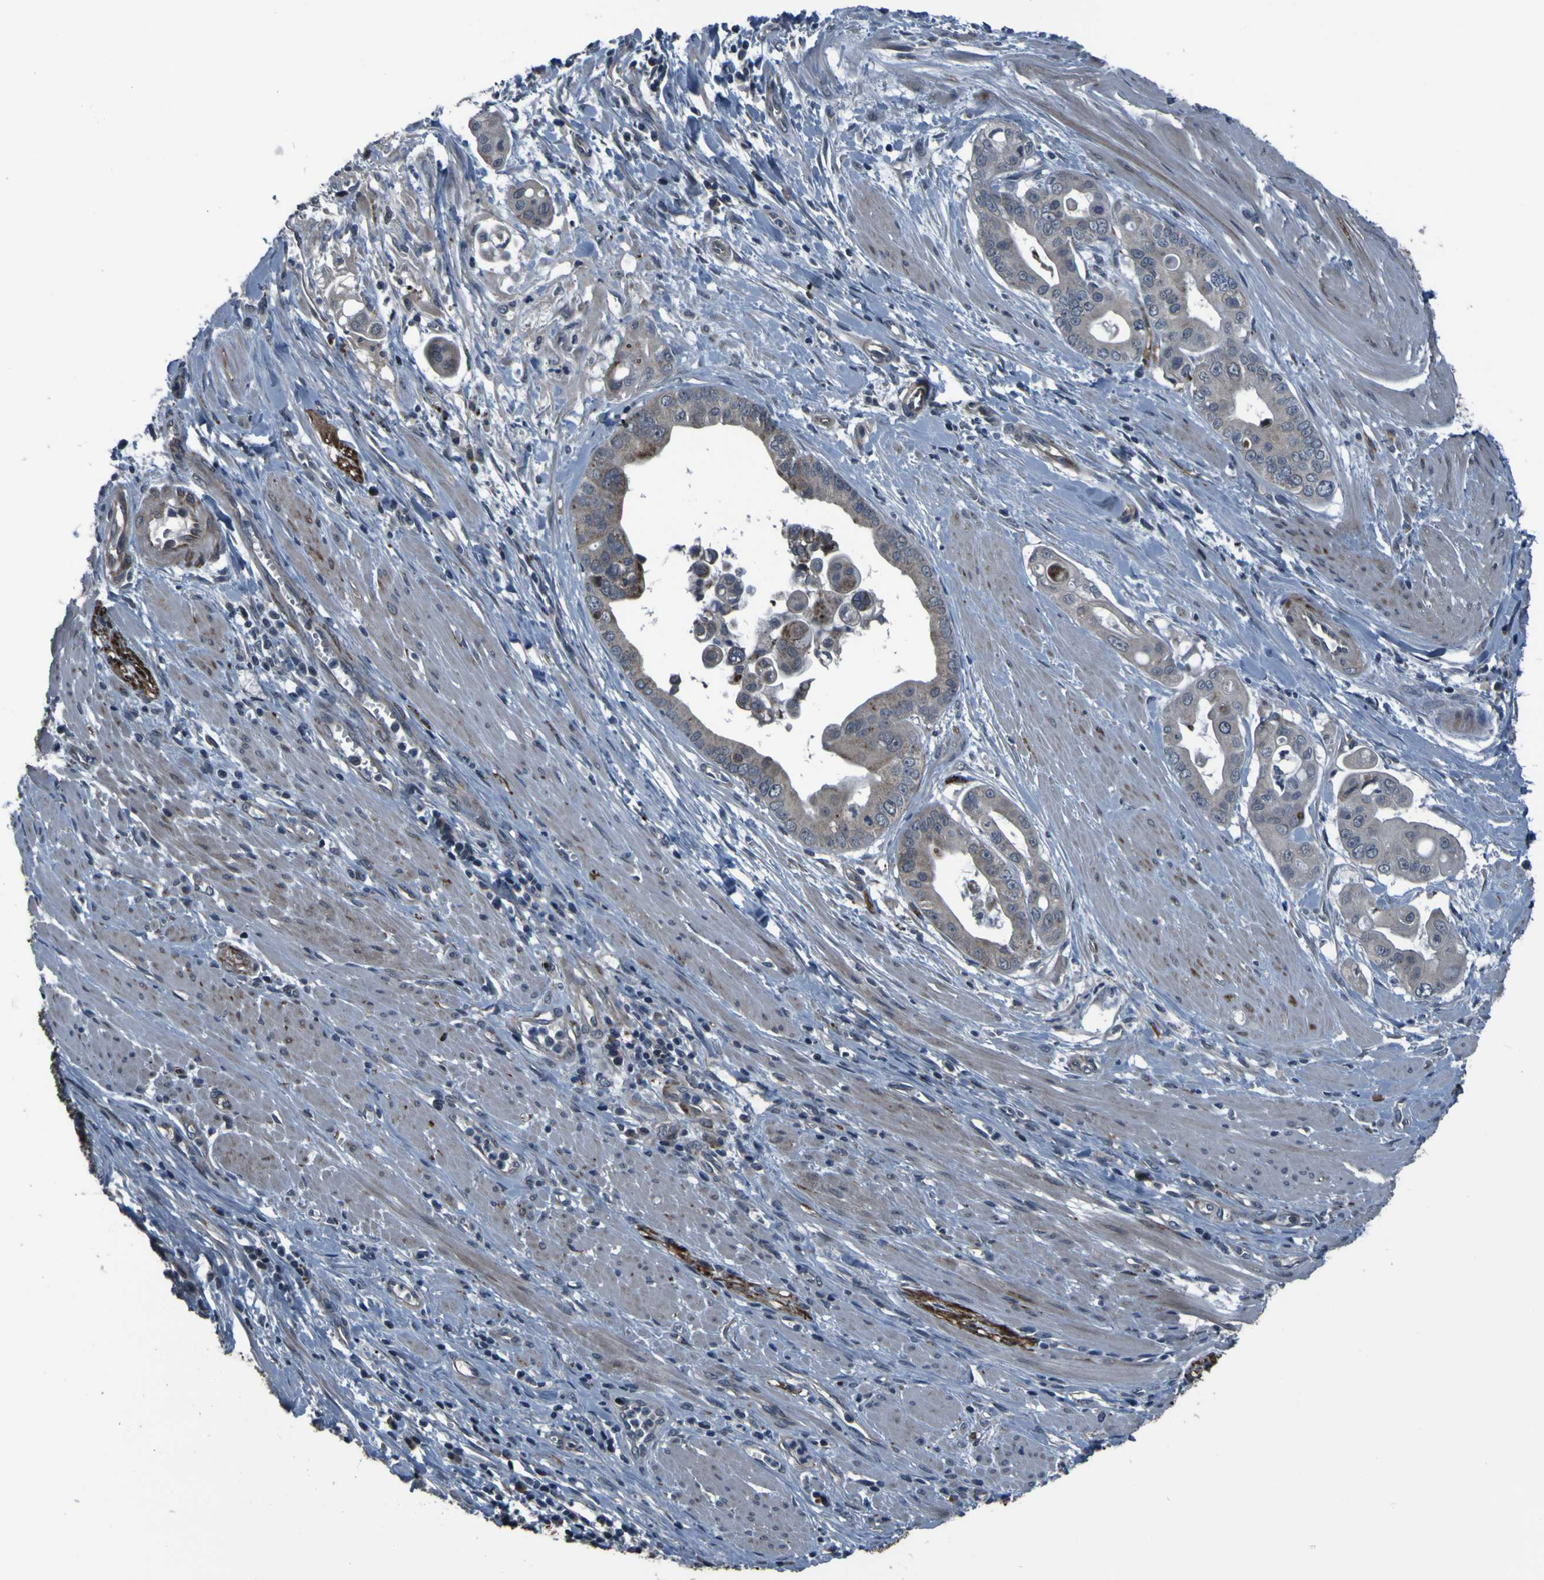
{"staining": {"intensity": "weak", "quantity": ">75%", "location": "cytoplasmic/membranous"}, "tissue": "pancreatic cancer", "cell_type": "Tumor cells", "image_type": "cancer", "snomed": [{"axis": "morphology", "description": "Adenocarcinoma, NOS"}, {"axis": "topography", "description": "Pancreas"}], "caption": "Immunohistochemical staining of pancreatic adenocarcinoma demonstrates low levels of weak cytoplasmic/membranous protein expression in about >75% of tumor cells.", "gene": "OSTM1", "patient": {"sex": "female", "age": 75}}